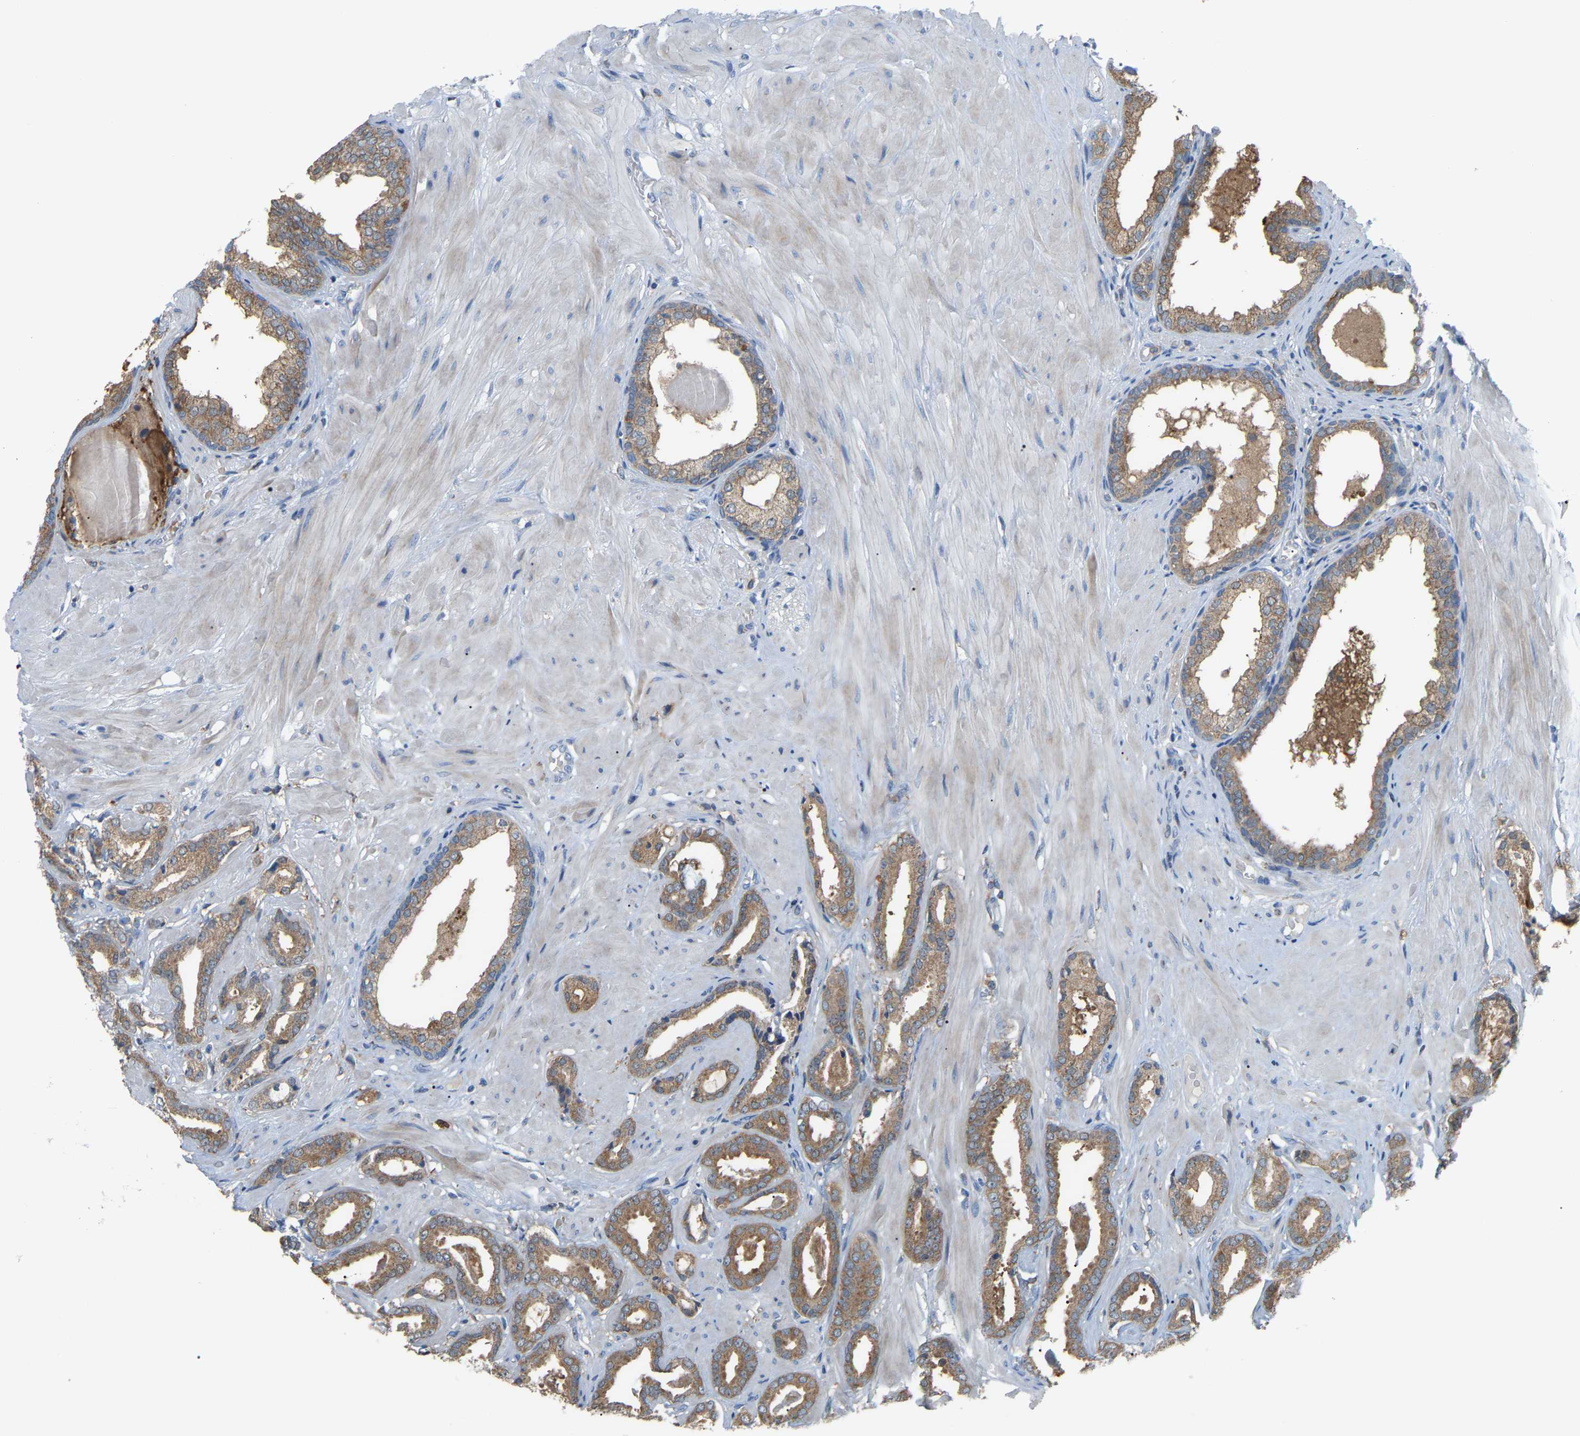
{"staining": {"intensity": "moderate", "quantity": ">75%", "location": "cytoplasmic/membranous"}, "tissue": "prostate cancer", "cell_type": "Tumor cells", "image_type": "cancer", "snomed": [{"axis": "morphology", "description": "Adenocarcinoma, Low grade"}, {"axis": "topography", "description": "Prostate"}], "caption": "Prostate cancer was stained to show a protein in brown. There is medium levels of moderate cytoplasmic/membranous staining in about >75% of tumor cells.", "gene": "CROT", "patient": {"sex": "male", "age": 53}}